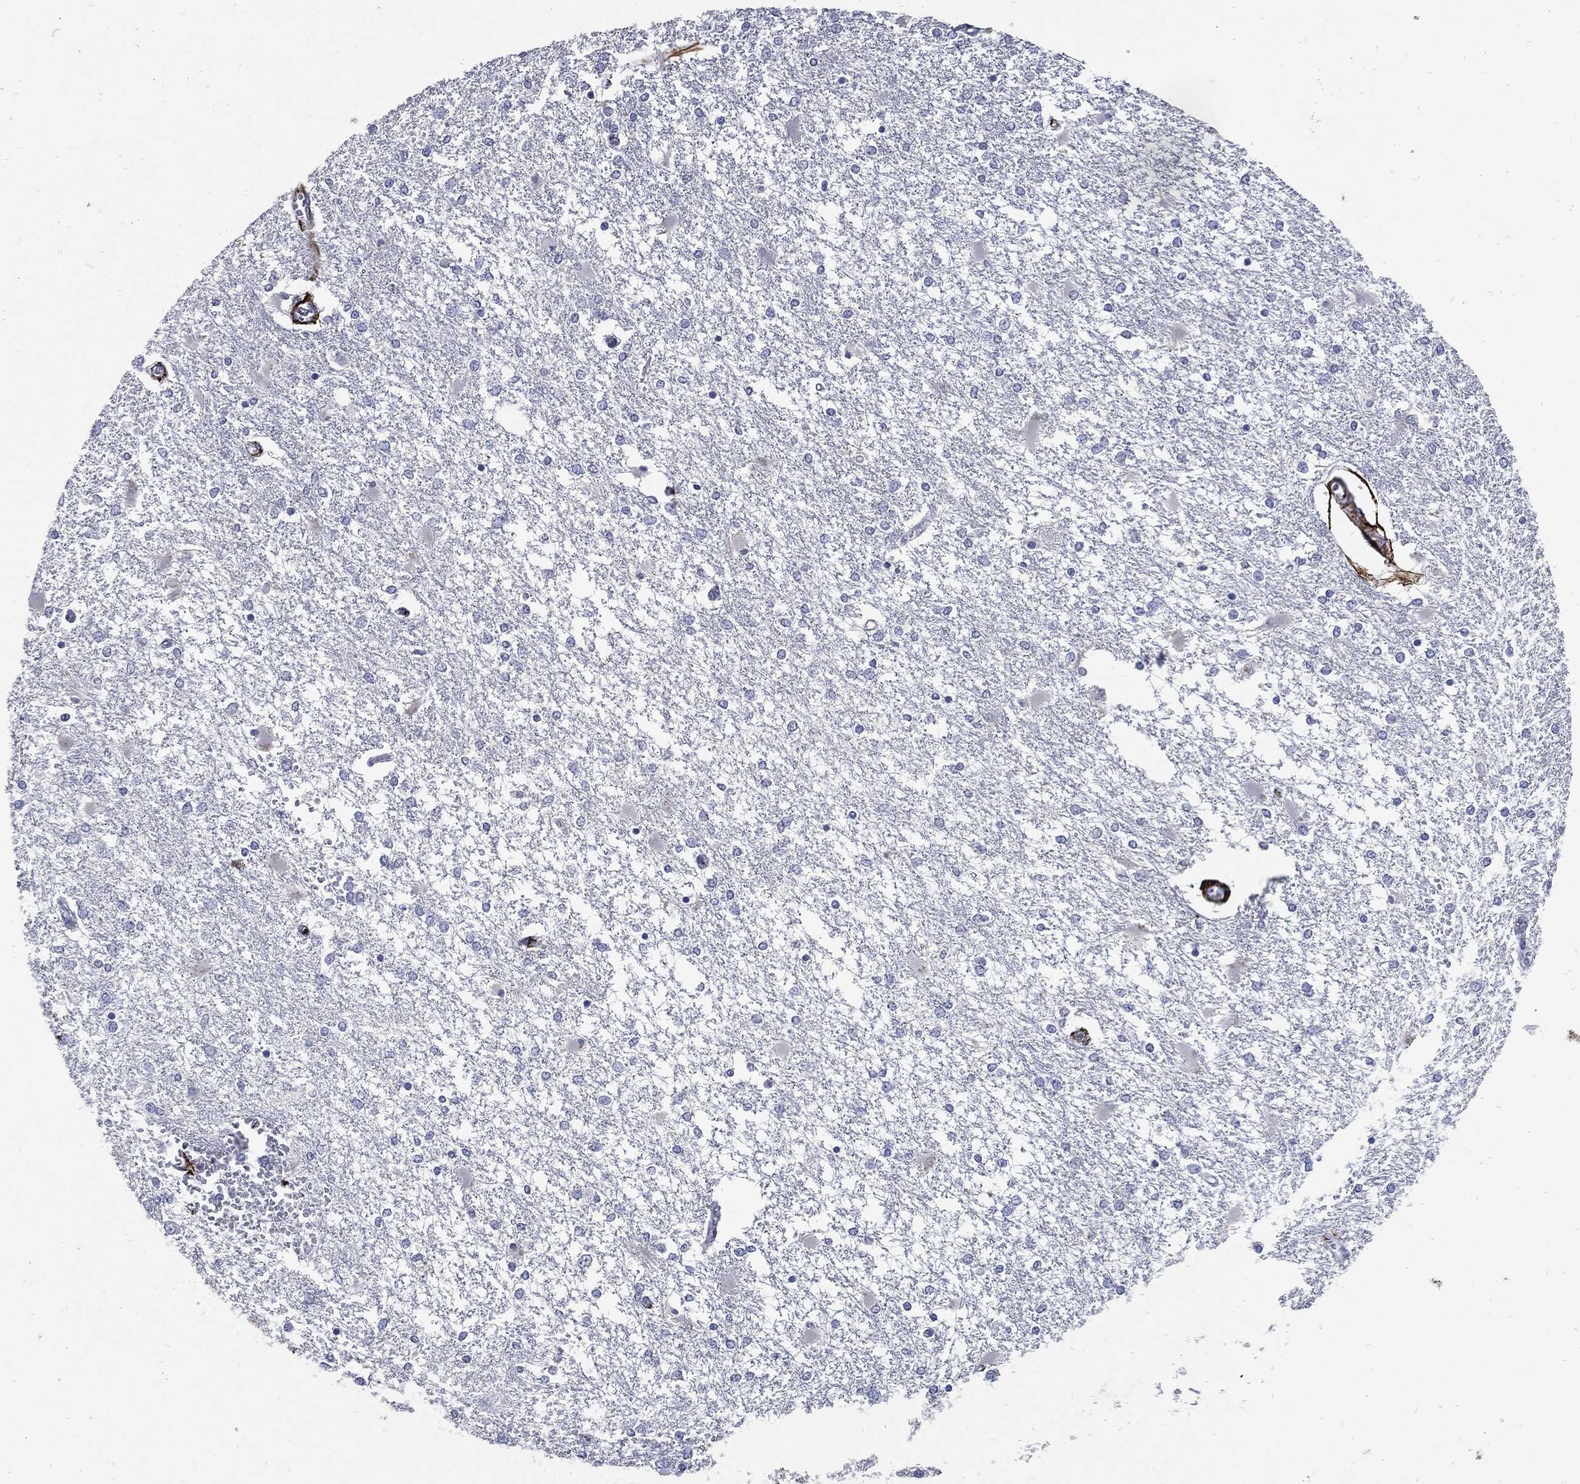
{"staining": {"intensity": "negative", "quantity": "none", "location": "none"}, "tissue": "glioma", "cell_type": "Tumor cells", "image_type": "cancer", "snomed": [{"axis": "morphology", "description": "Glioma, malignant, High grade"}, {"axis": "topography", "description": "Cerebral cortex"}], "caption": "This is an IHC micrograph of human glioma. There is no staining in tumor cells.", "gene": "FBN1", "patient": {"sex": "male", "age": 79}}